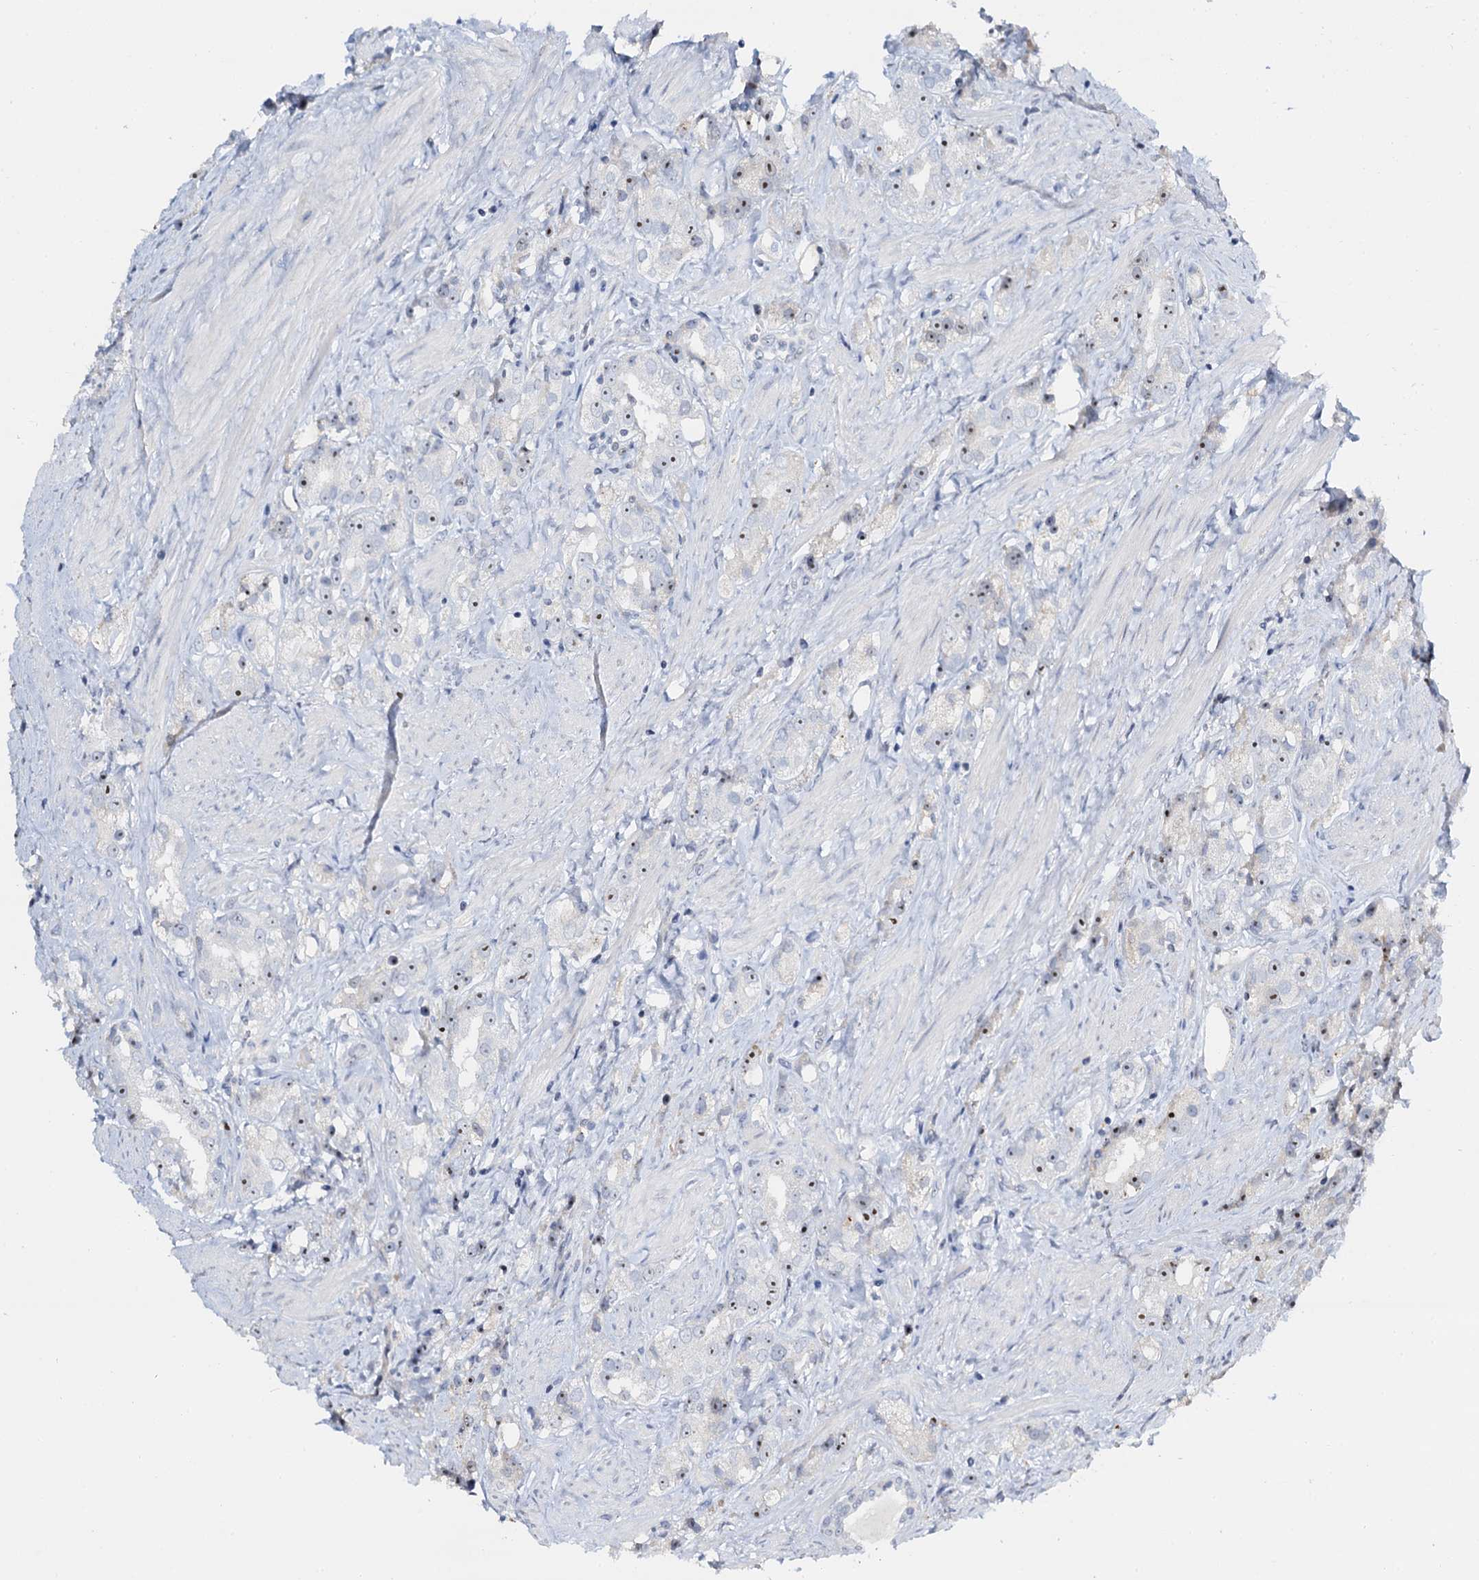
{"staining": {"intensity": "weak", "quantity": "25%-75%", "location": "nuclear"}, "tissue": "prostate cancer", "cell_type": "Tumor cells", "image_type": "cancer", "snomed": [{"axis": "morphology", "description": "Adenocarcinoma, NOS"}, {"axis": "topography", "description": "Prostate"}], "caption": "This is an image of IHC staining of prostate cancer (adenocarcinoma), which shows weak expression in the nuclear of tumor cells.", "gene": "NOP2", "patient": {"sex": "male", "age": 79}}